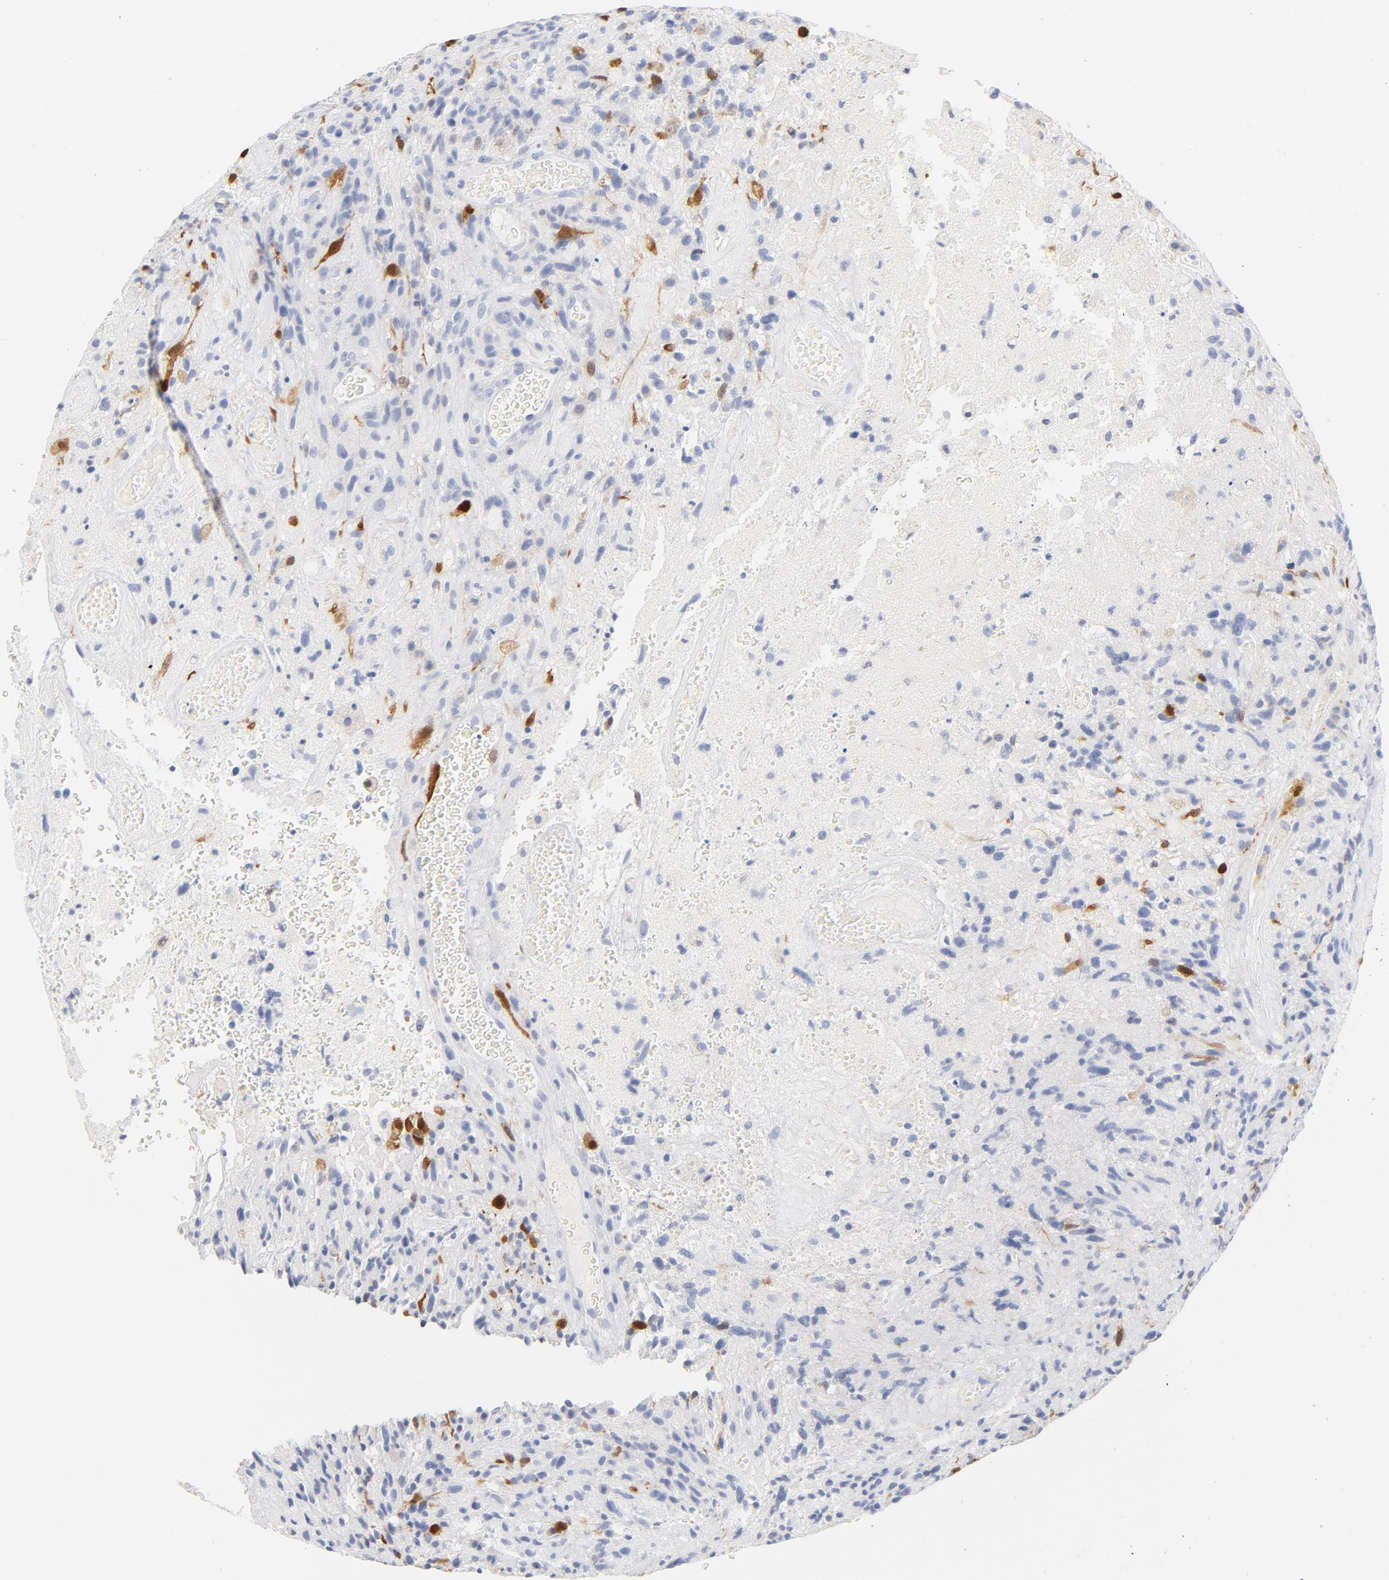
{"staining": {"intensity": "strong", "quantity": "<25%", "location": "nuclear"}, "tissue": "glioma", "cell_type": "Tumor cells", "image_type": "cancer", "snomed": [{"axis": "morphology", "description": "Normal tissue, NOS"}, {"axis": "morphology", "description": "Glioma, malignant, High grade"}, {"axis": "topography", "description": "Cerebral cortex"}], "caption": "Glioma was stained to show a protein in brown. There is medium levels of strong nuclear positivity in approximately <25% of tumor cells.", "gene": "CDC20", "patient": {"sex": "male", "age": 75}}